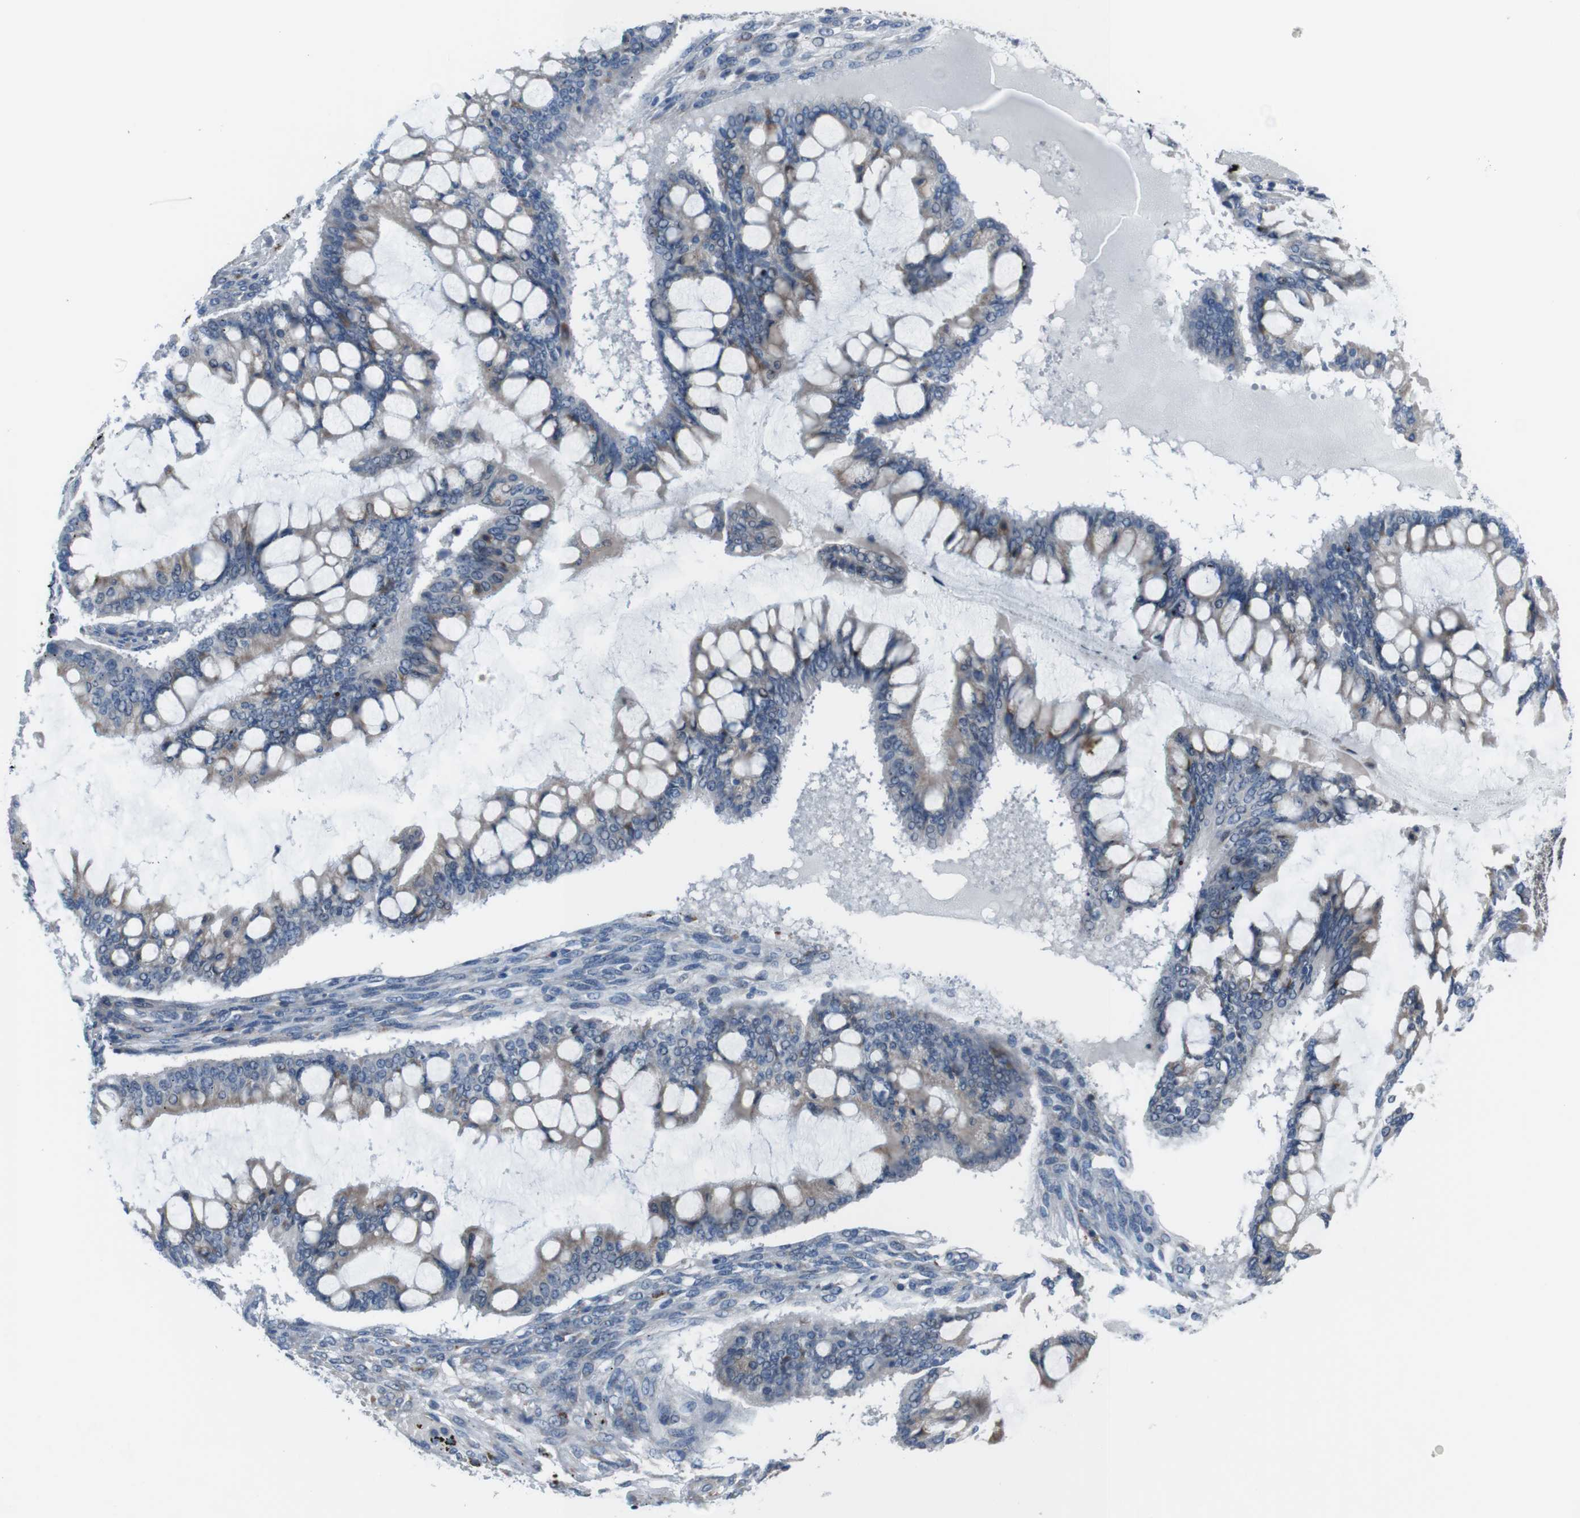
{"staining": {"intensity": "weak", "quantity": "25%-75%", "location": "cytoplasmic/membranous"}, "tissue": "ovarian cancer", "cell_type": "Tumor cells", "image_type": "cancer", "snomed": [{"axis": "morphology", "description": "Cystadenocarcinoma, mucinous, NOS"}, {"axis": "topography", "description": "Ovary"}], "caption": "This image exhibits IHC staining of ovarian cancer, with low weak cytoplasmic/membranous positivity in approximately 25%-75% of tumor cells.", "gene": "CDH22", "patient": {"sex": "female", "age": 73}}